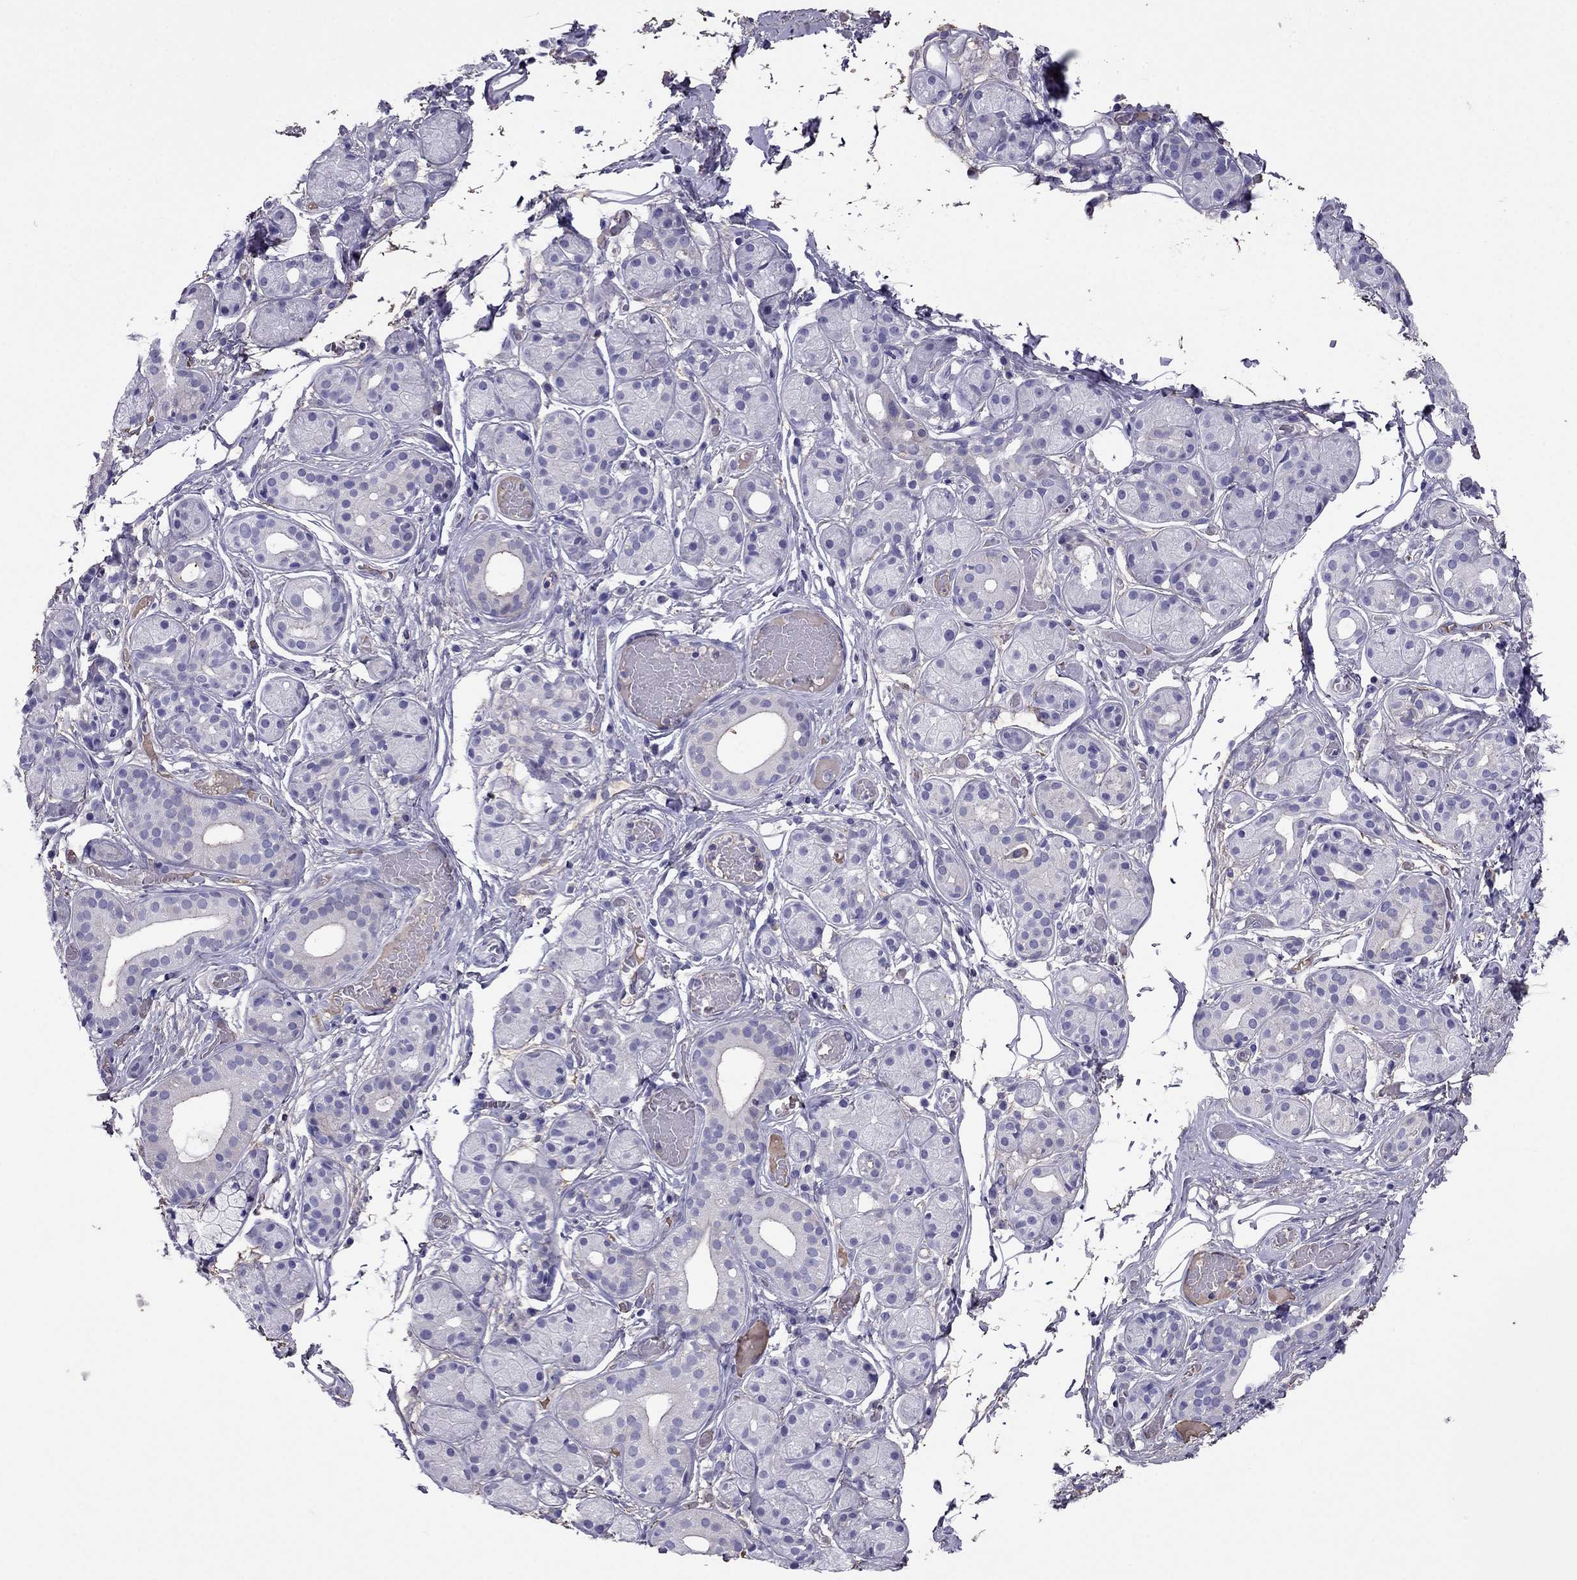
{"staining": {"intensity": "negative", "quantity": "none", "location": "none"}, "tissue": "salivary gland", "cell_type": "Glandular cells", "image_type": "normal", "snomed": [{"axis": "morphology", "description": "Normal tissue, NOS"}, {"axis": "topography", "description": "Salivary gland"}, {"axis": "topography", "description": "Peripheral nerve tissue"}], "caption": "This is an immunohistochemistry (IHC) micrograph of normal salivary gland. There is no expression in glandular cells.", "gene": "TBC1D21", "patient": {"sex": "male", "age": 71}}